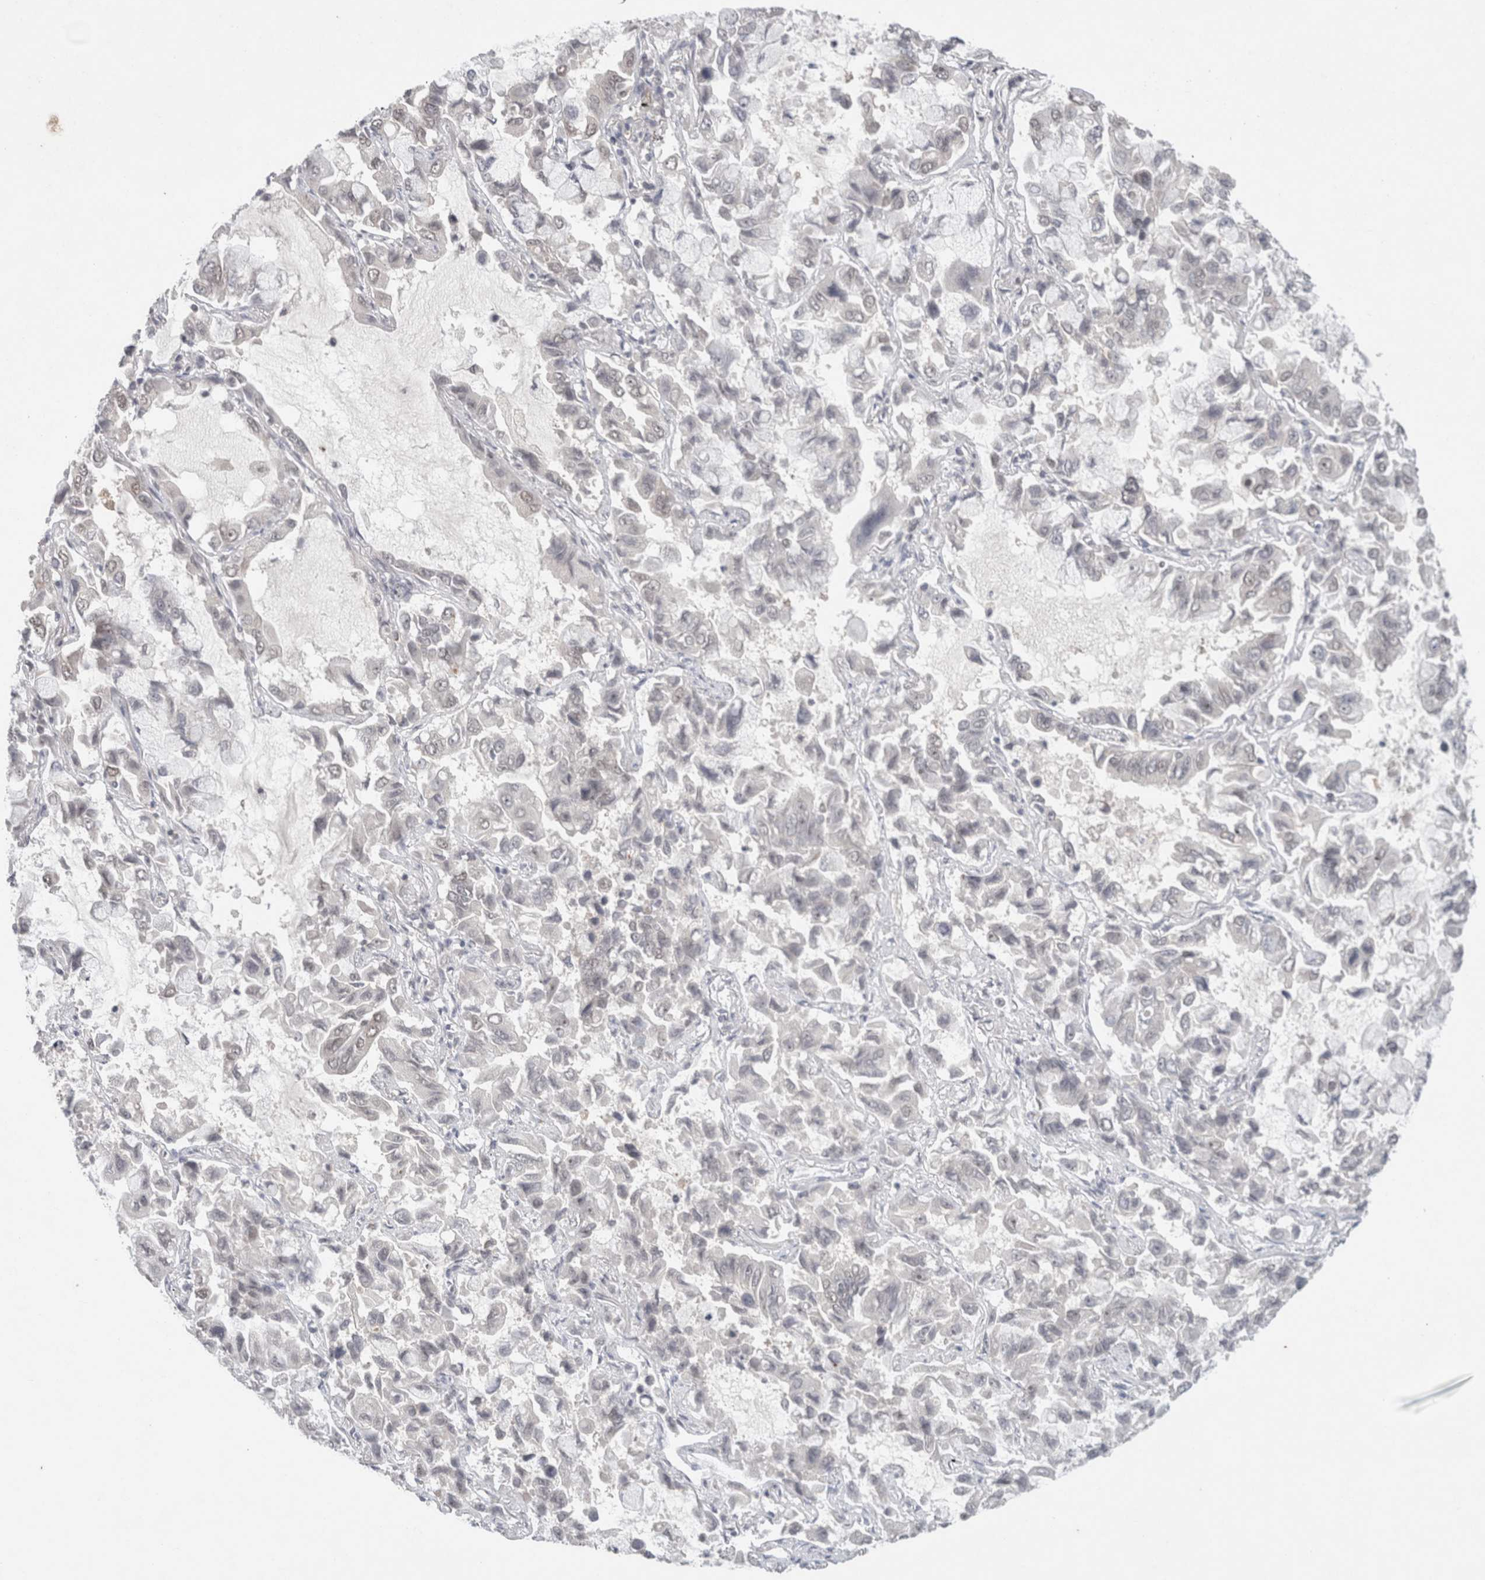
{"staining": {"intensity": "negative", "quantity": "none", "location": "none"}, "tissue": "lung cancer", "cell_type": "Tumor cells", "image_type": "cancer", "snomed": [{"axis": "morphology", "description": "Adenocarcinoma, NOS"}, {"axis": "topography", "description": "Lung"}], "caption": "Immunohistochemical staining of human adenocarcinoma (lung) reveals no significant staining in tumor cells.", "gene": "FBXO42", "patient": {"sex": "male", "age": 64}}